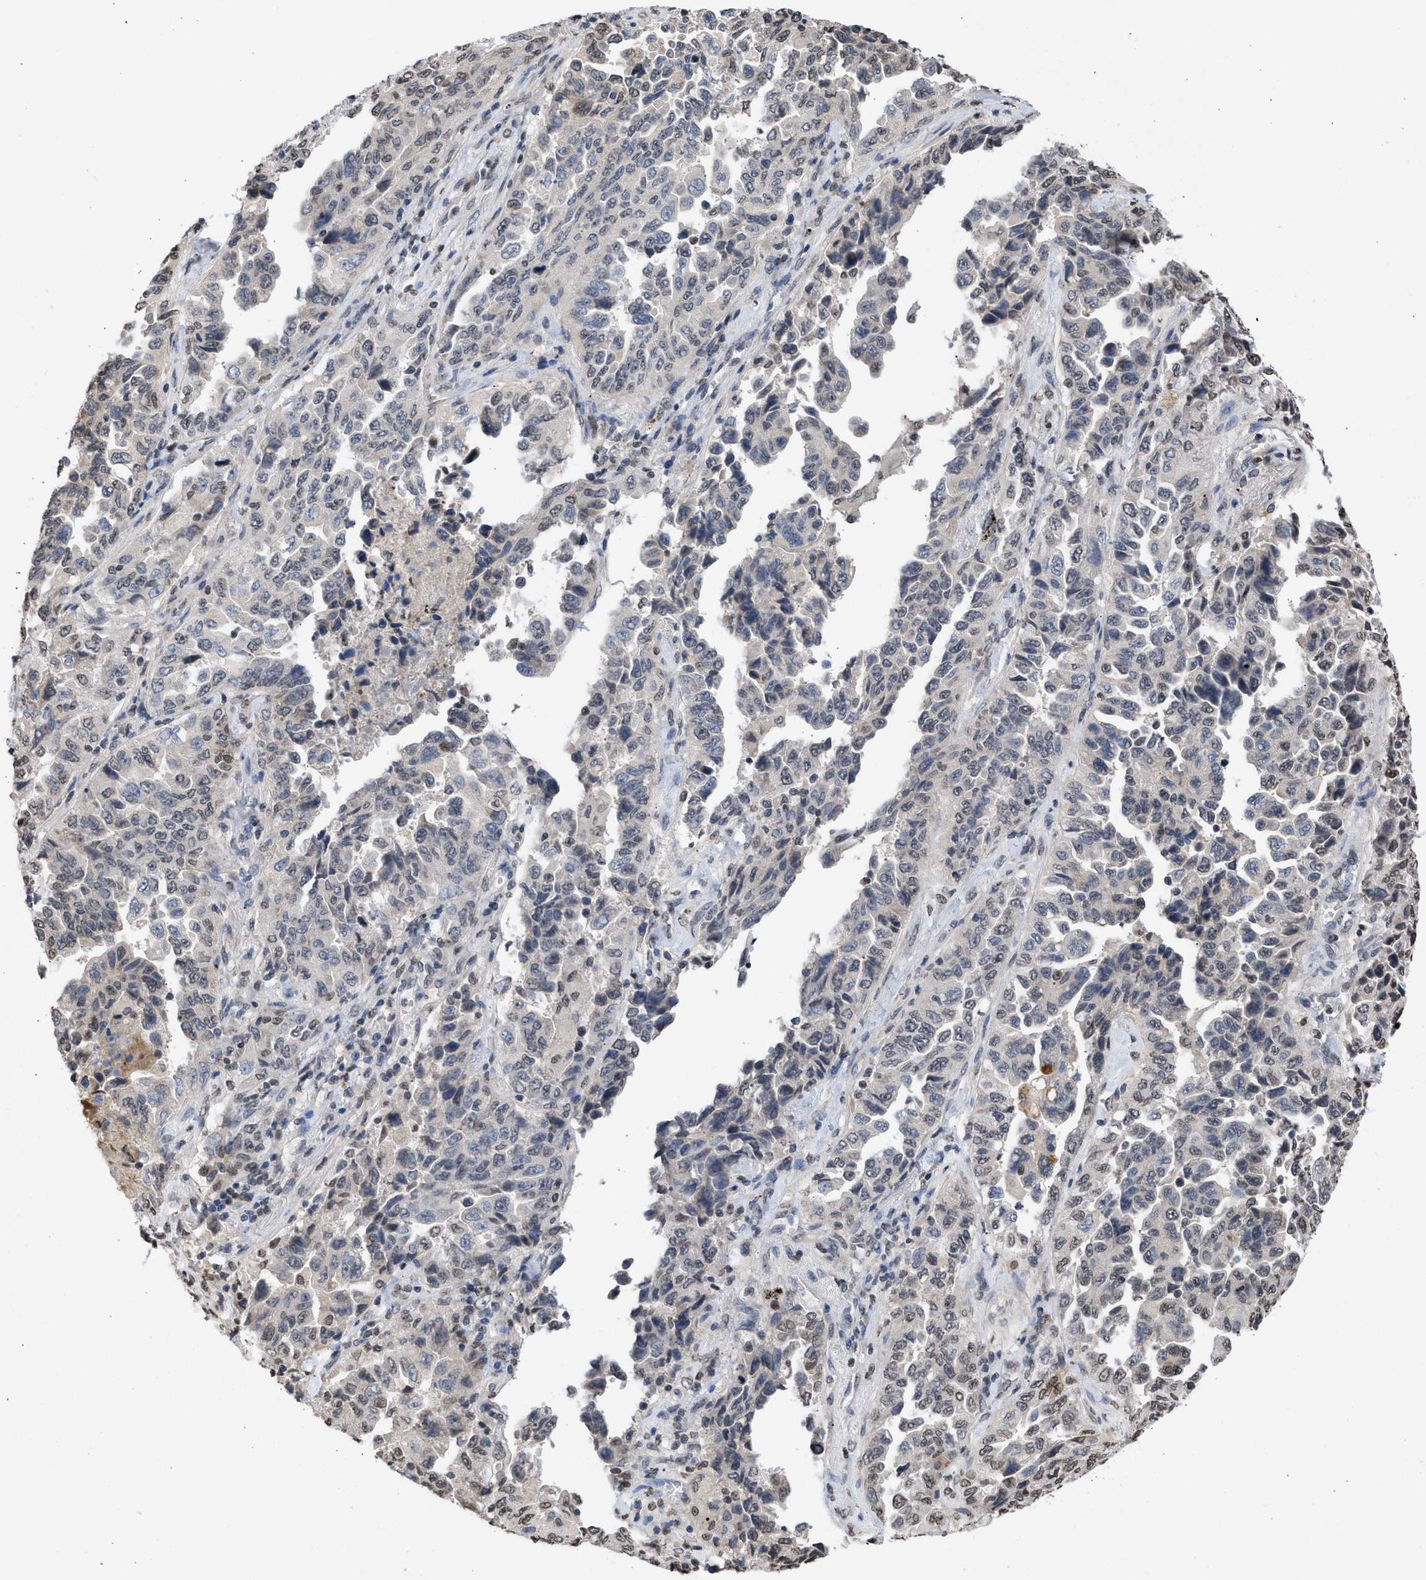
{"staining": {"intensity": "weak", "quantity": "<25%", "location": "nuclear"}, "tissue": "lung cancer", "cell_type": "Tumor cells", "image_type": "cancer", "snomed": [{"axis": "morphology", "description": "Adenocarcinoma, NOS"}, {"axis": "topography", "description": "Lung"}], "caption": "A high-resolution micrograph shows immunohistochemistry staining of adenocarcinoma (lung), which shows no significant expression in tumor cells.", "gene": "NUP35", "patient": {"sex": "female", "age": 51}}